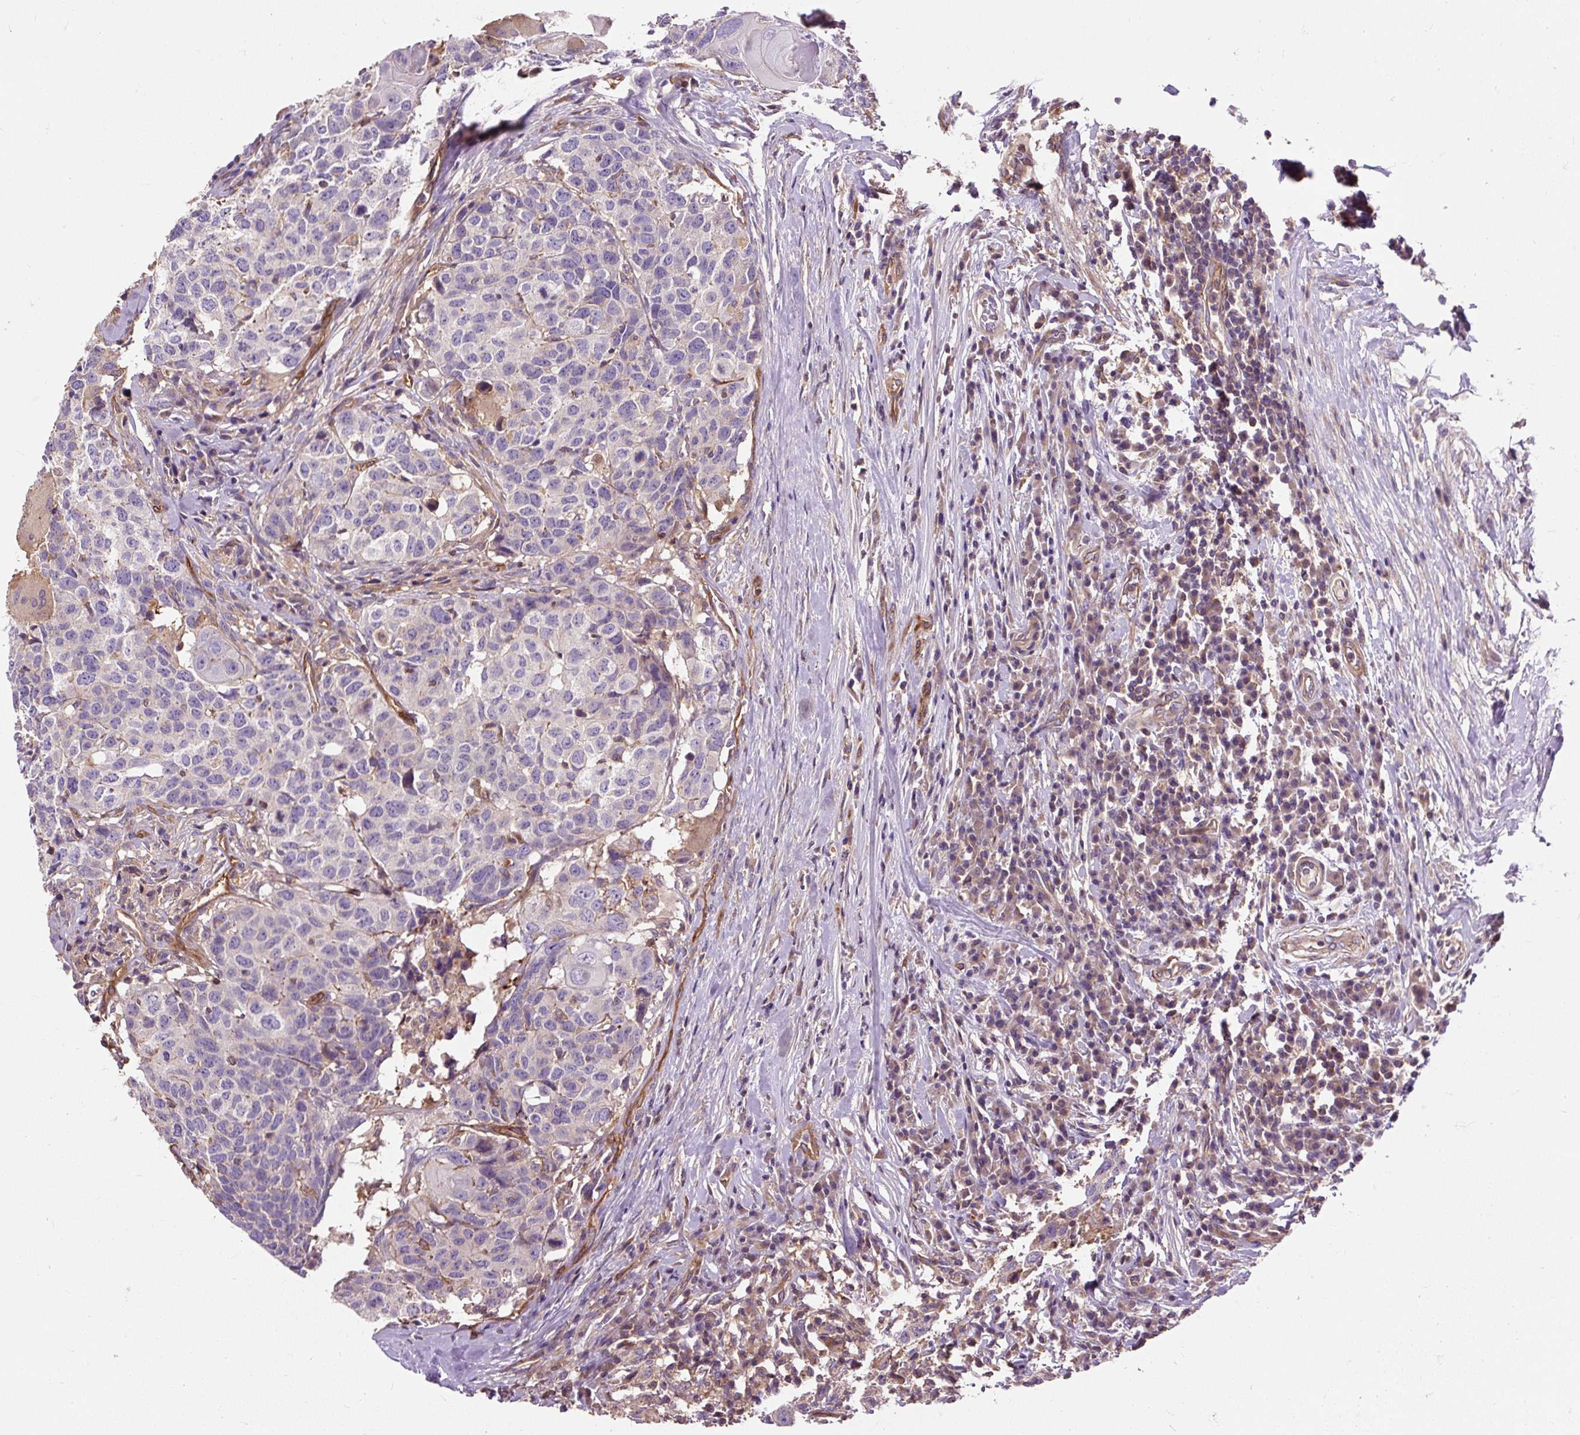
{"staining": {"intensity": "negative", "quantity": "none", "location": "none"}, "tissue": "head and neck cancer", "cell_type": "Tumor cells", "image_type": "cancer", "snomed": [{"axis": "morphology", "description": "Normal tissue, NOS"}, {"axis": "morphology", "description": "Squamous cell carcinoma, NOS"}, {"axis": "topography", "description": "Skeletal muscle"}, {"axis": "topography", "description": "Vascular tissue"}, {"axis": "topography", "description": "Peripheral nerve tissue"}, {"axis": "topography", "description": "Head-Neck"}], "caption": "A micrograph of head and neck cancer stained for a protein demonstrates no brown staining in tumor cells.", "gene": "PCDHGB3", "patient": {"sex": "male", "age": 66}}